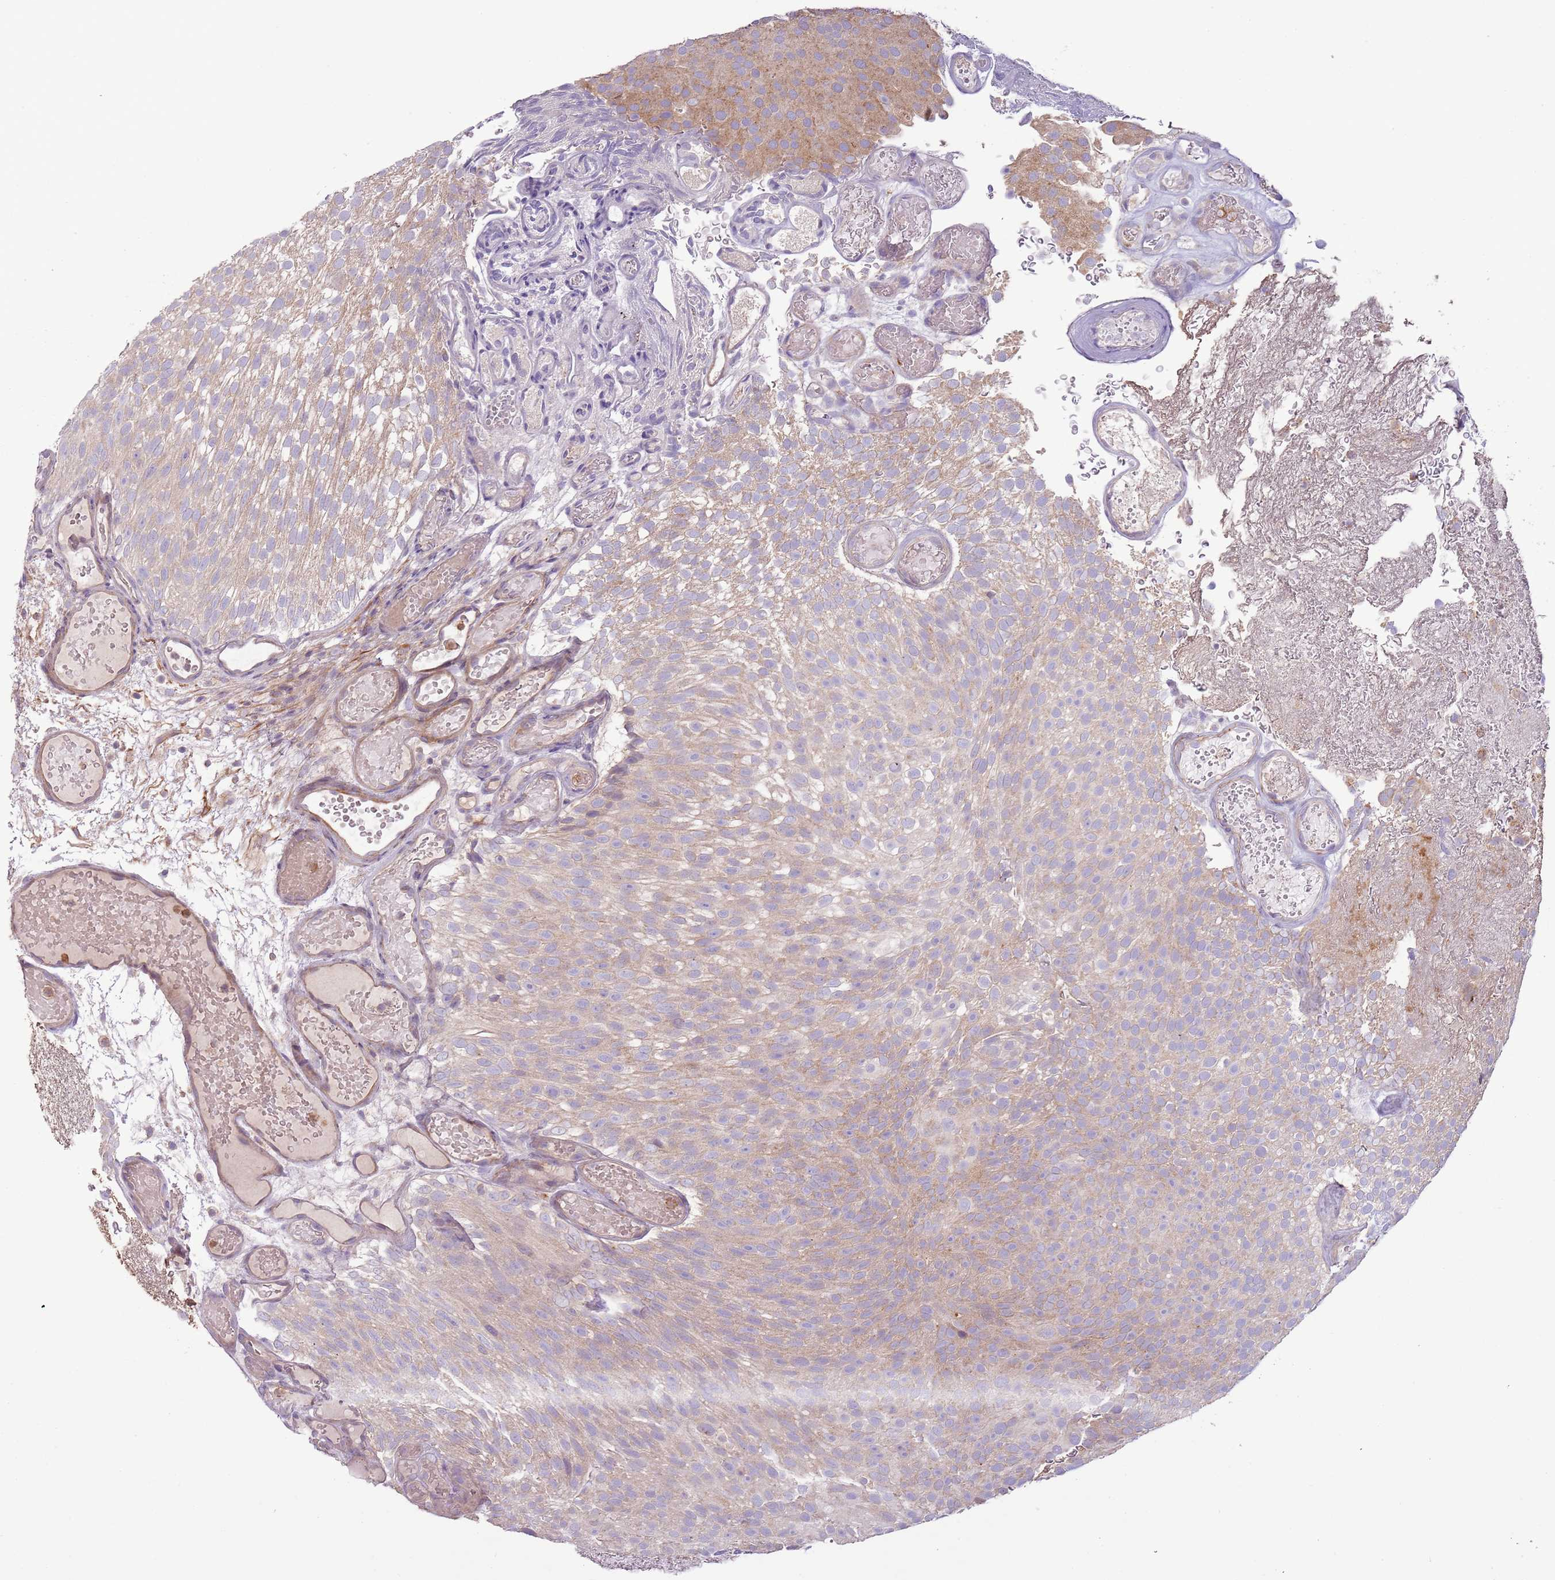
{"staining": {"intensity": "weak", "quantity": "25%-75%", "location": "cytoplasmic/membranous"}, "tissue": "urothelial cancer", "cell_type": "Tumor cells", "image_type": "cancer", "snomed": [{"axis": "morphology", "description": "Urothelial carcinoma, Low grade"}, {"axis": "topography", "description": "Urinary bladder"}], "caption": "A photomicrograph showing weak cytoplasmic/membranous expression in approximately 25%-75% of tumor cells in urothelial carcinoma (low-grade), as visualized by brown immunohistochemical staining.", "gene": "DTD2", "patient": {"sex": "male", "age": 78}}